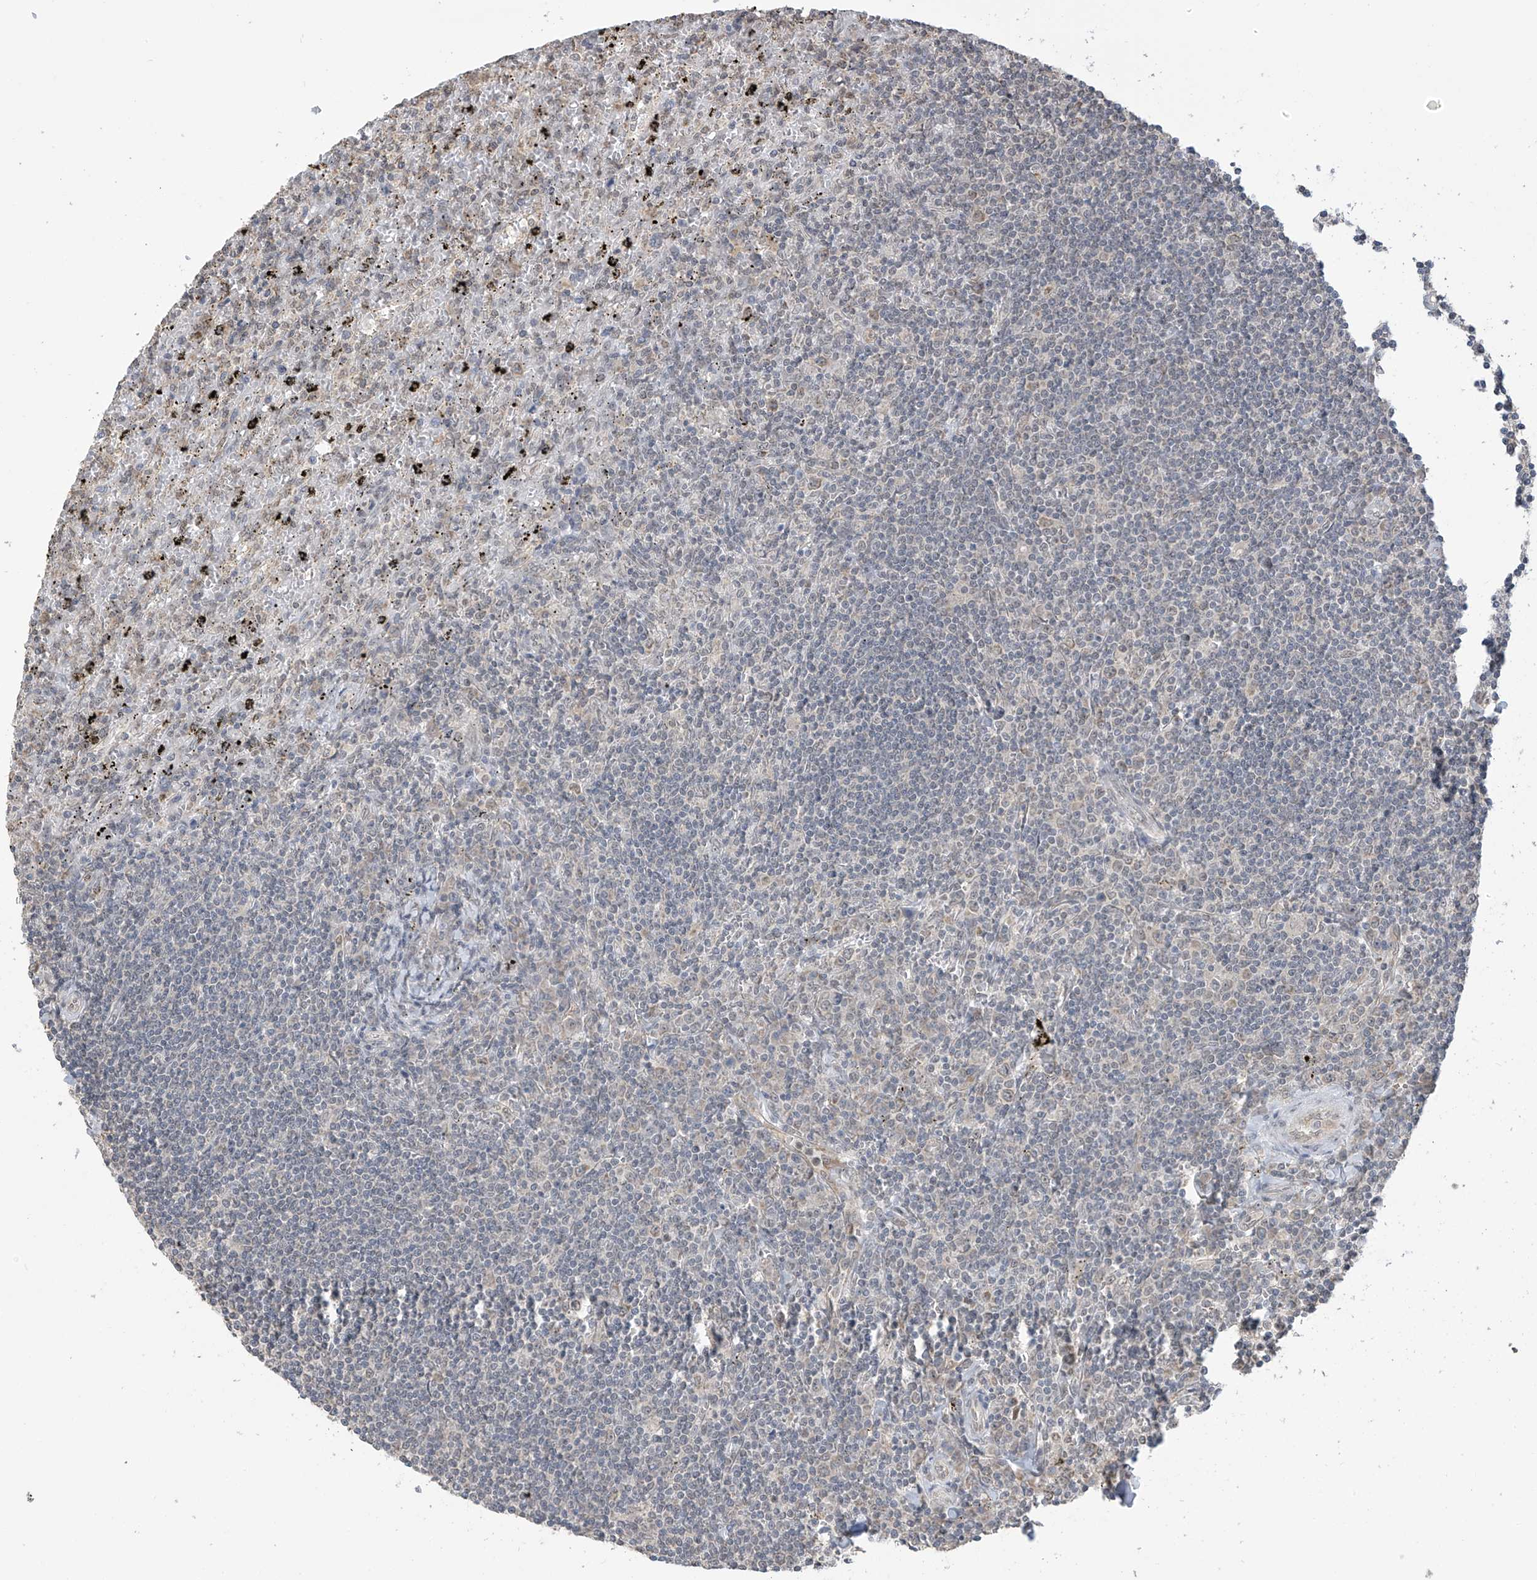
{"staining": {"intensity": "negative", "quantity": "none", "location": "none"}, "tissue": "lymphoma", "cell_type": "Tumor cells", "image_type": "cancer", "snomed": [{"axis": "morphology", "description": "Malignant lymphoma, non-Hodgkin's type, Low grade"}, {"axis": "topography", "description": "Spleen"}], "caption": "Tumor cells are negative for brown protein staining in low-grade malignant lymphoma, non-Hodgkin's type. (Stains: DAB immunohistochemistry (IHC) with hematoxylin counter stain, Microscopy: brightfield microscopy at high magnification).", "gene": "KIAA1522", "patient": {"sex": "male", "age": 76}}